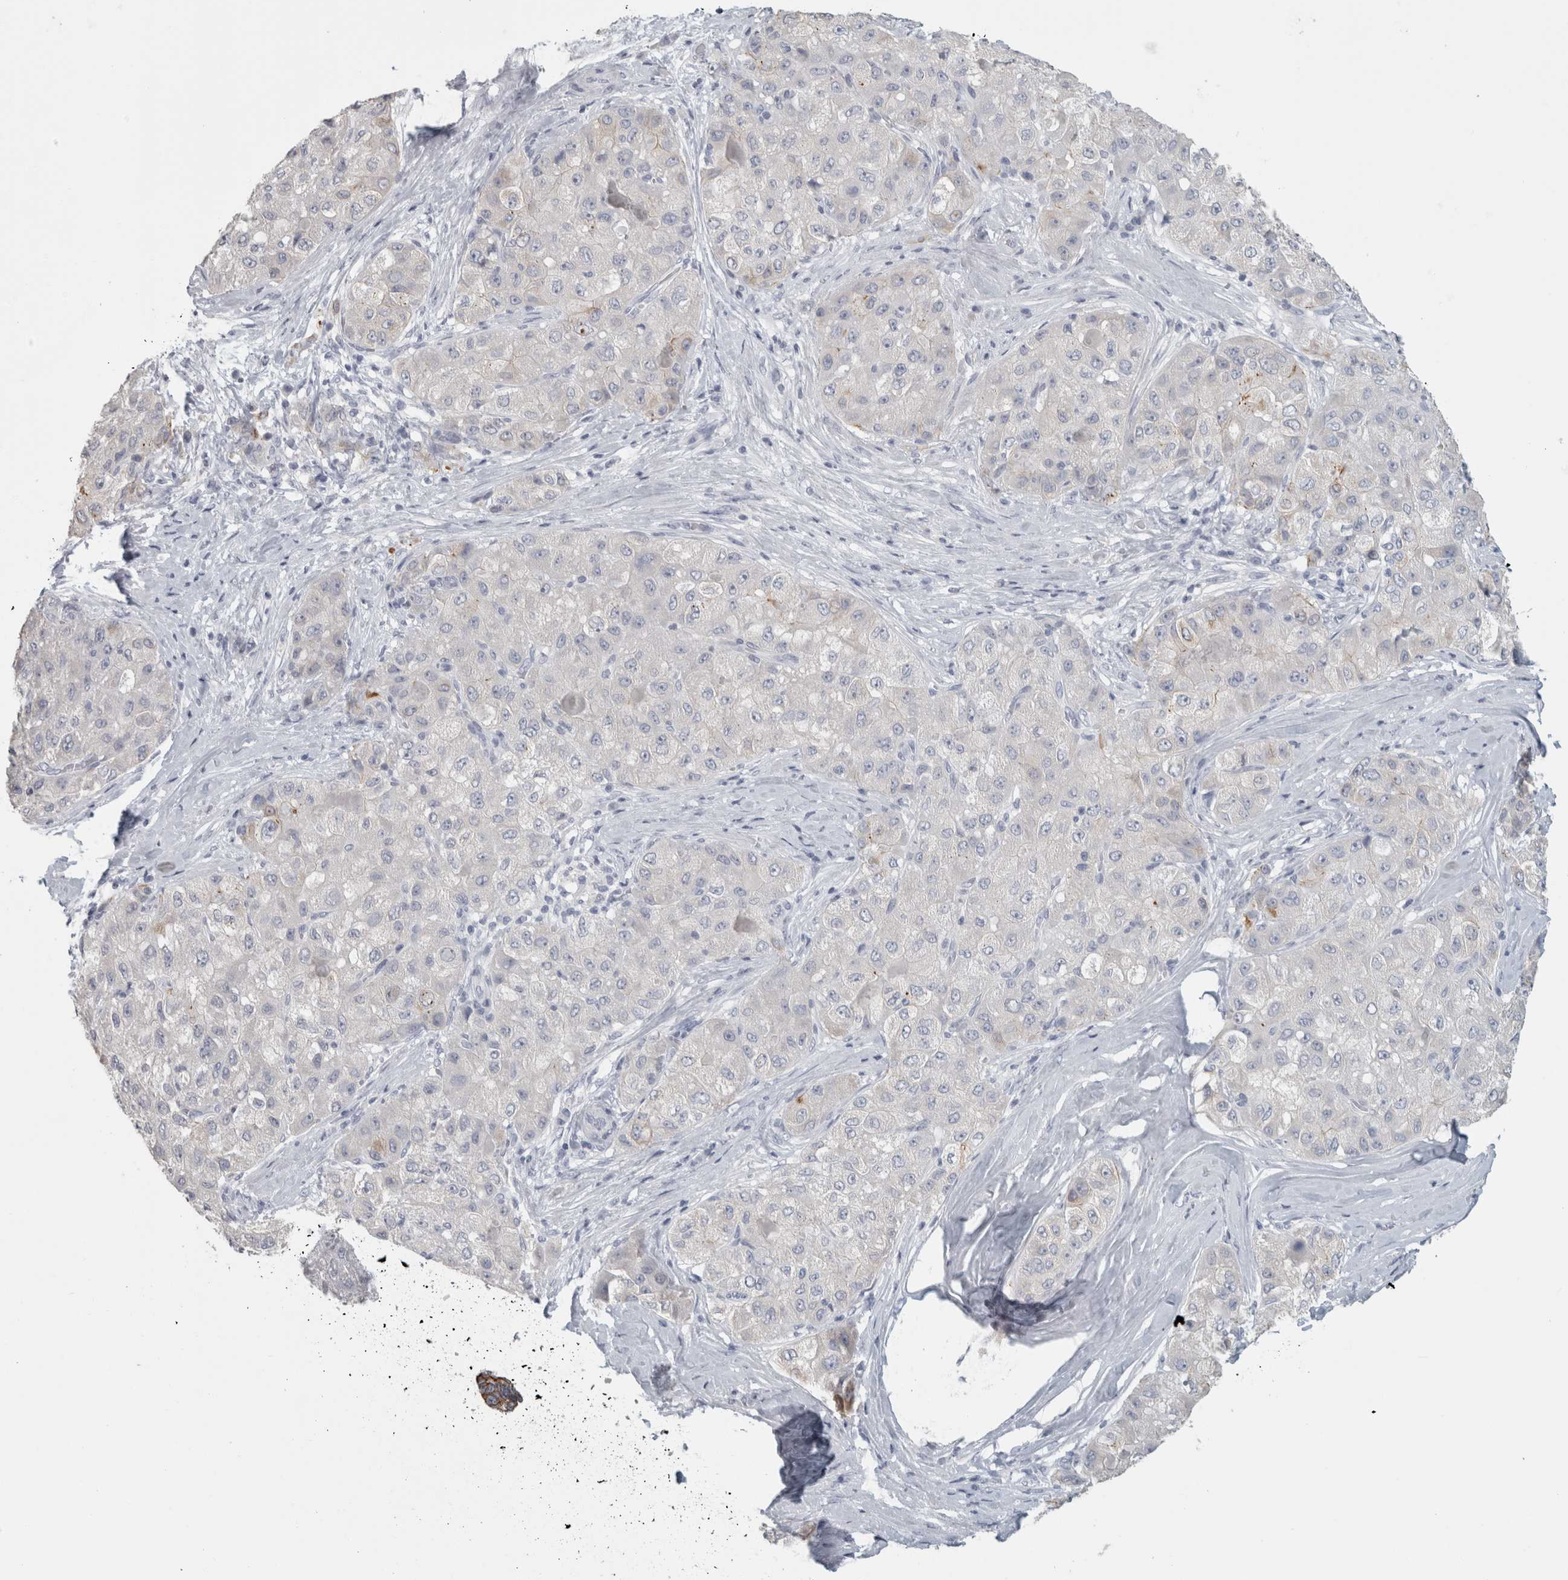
{"staining": {"intensity": "negative", "quantity": "none", "location": "none"}, "tissue": "liver cancer", "cell_type": "Tumor cells", "image_type": "cancer", "snomed": [{"axis": "morphology", "description": "Carcinoma, Hepatocellular, NOS"}, {"axis": "topography", "description": "Liver"}], "caption": "Immunohistochemistry of liver cancer (hepatocellular carcinoma) demonstrates no expression in tumor cells.", "gene": "SLC28A3", "patient": {"sex": "male", "age": 80}}